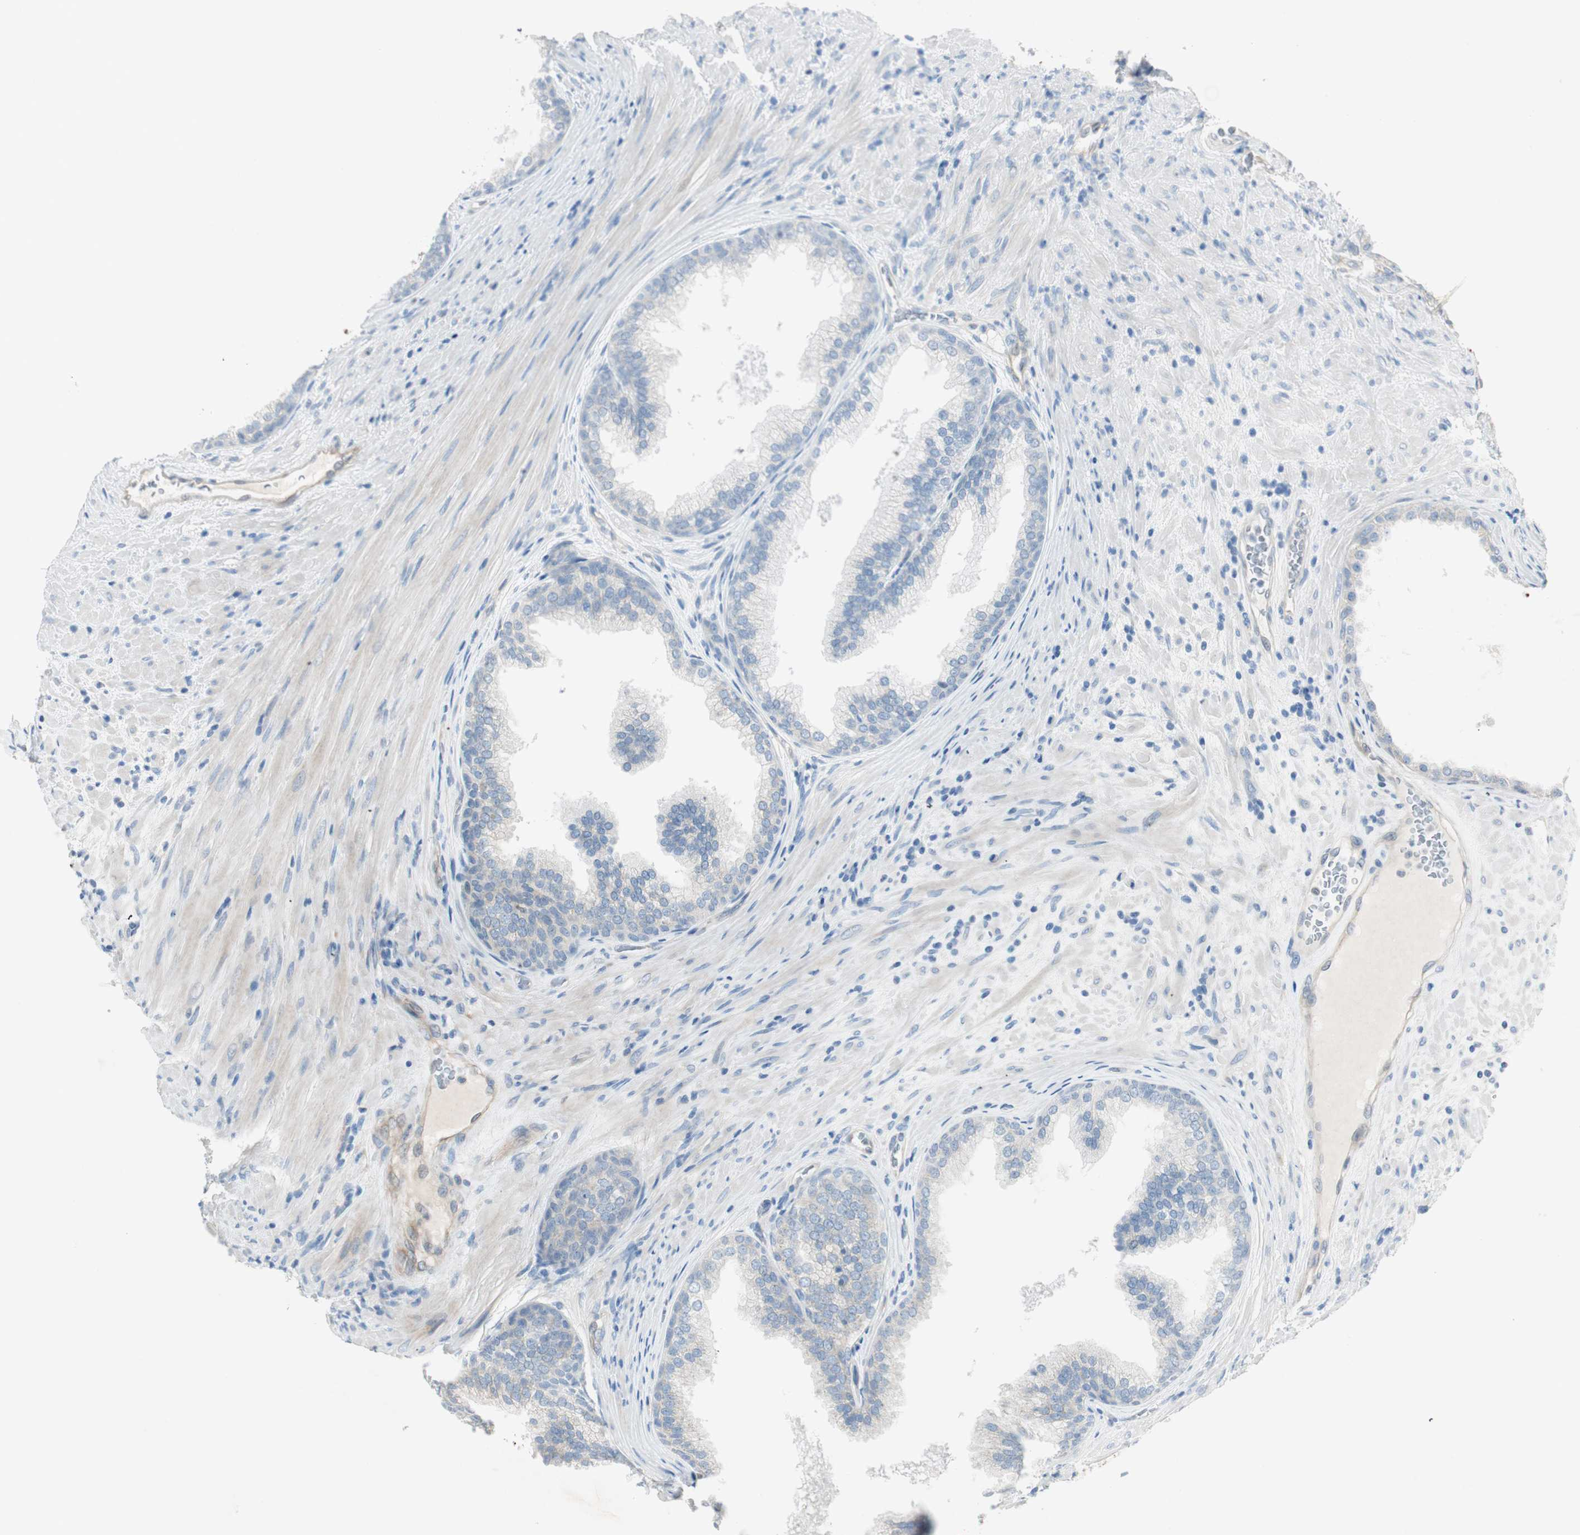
{"staining": {"intensity": "negative", "quantity": "none", "location": "none"}, "tissue": "prostate", "cell_type": "Glandular cells", "image_type": "normal", "snomed": [{"axis": "morphology", "description": "Normal tissue, NOS"}, {"axis": "topography", "description": "Prostate"}], "caption": "A histopathology image of human prostate is negative for staining in glandular cells. (Brightfield microscopy of DAB (3,3'-diaminobenzidine) IHC at high magnification).", "gene": "CDK3", "patient": {"sex": "male", "age": 76}}